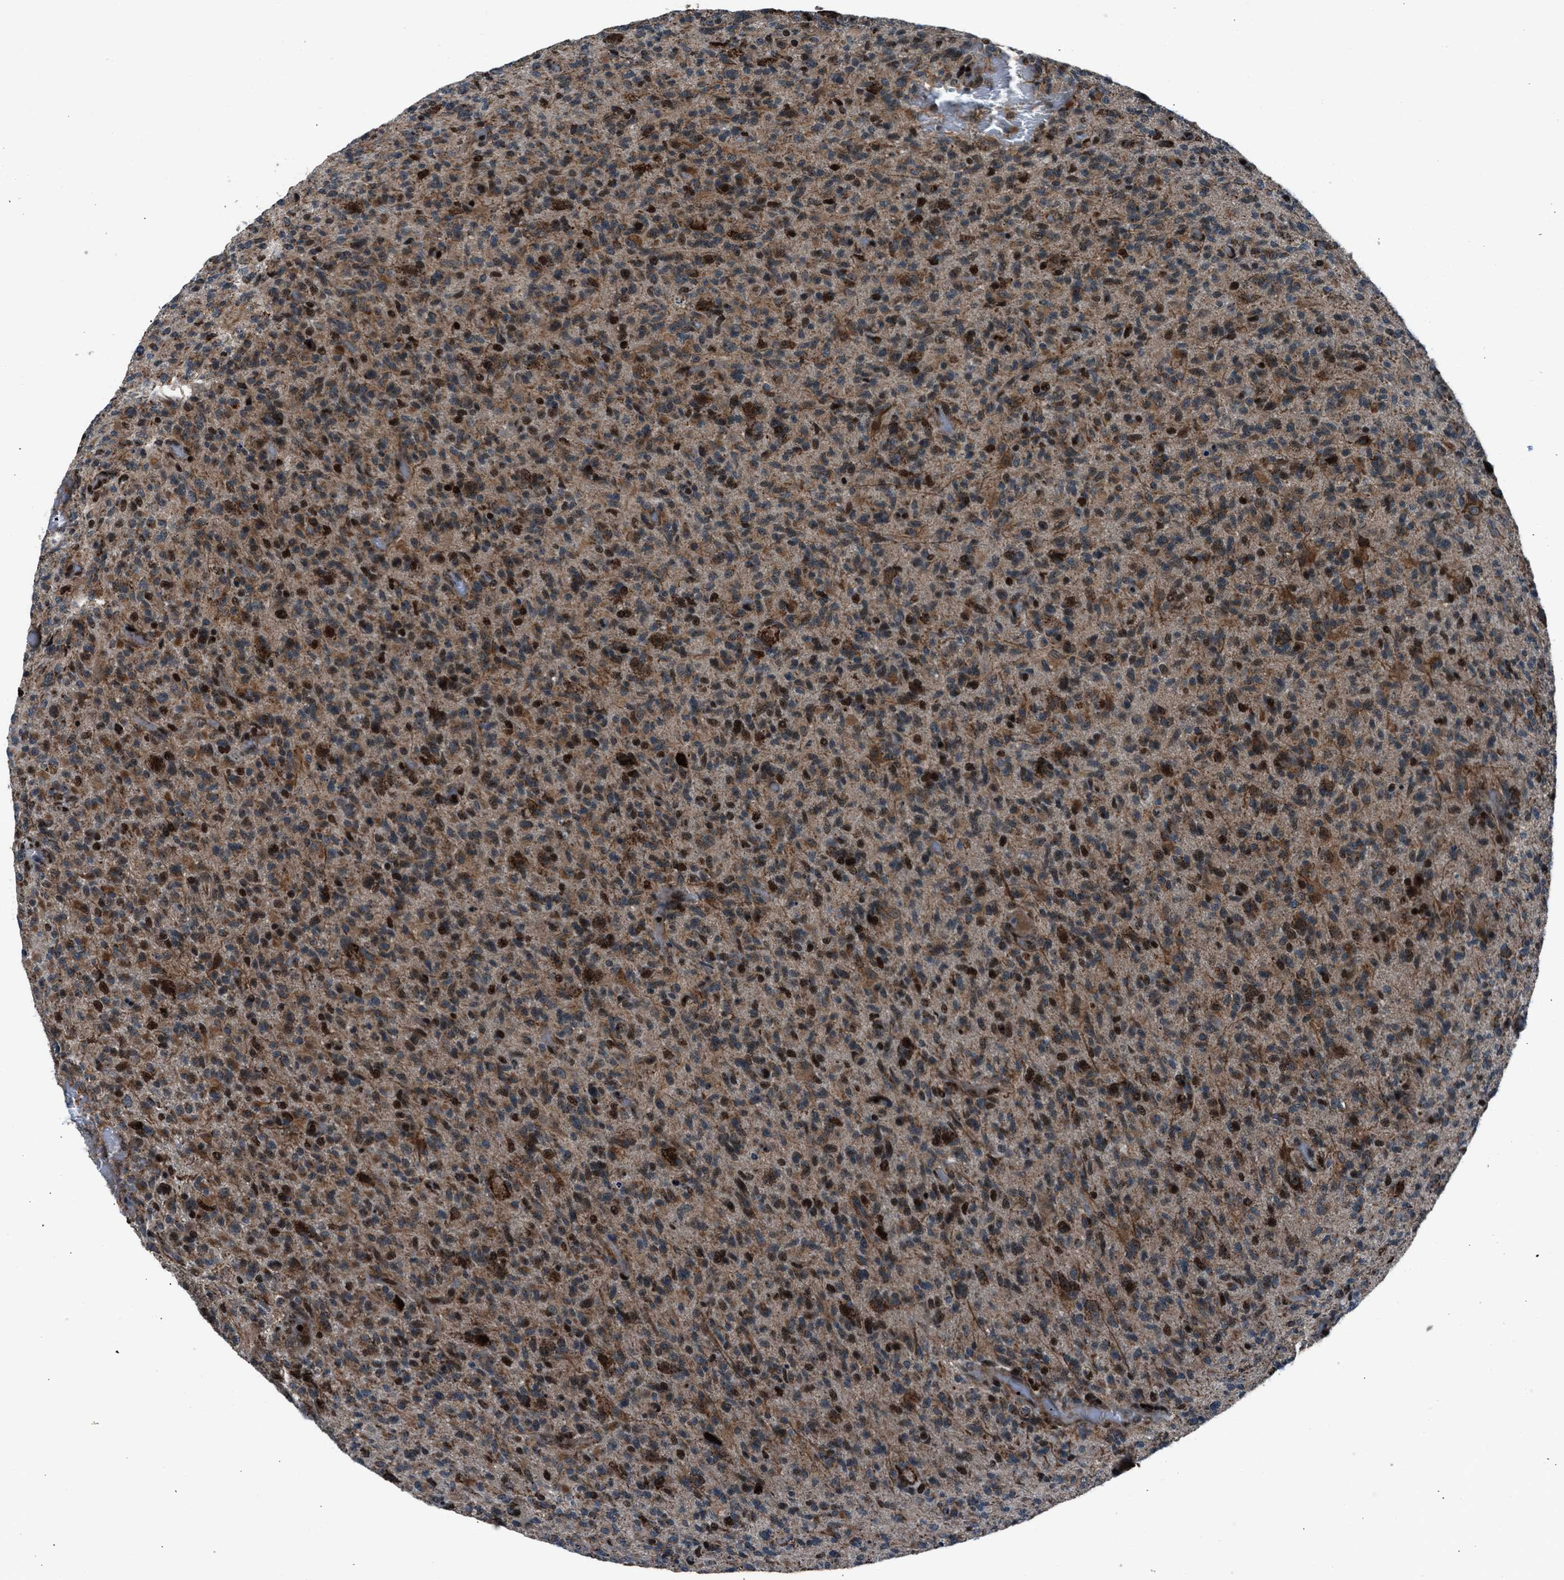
{"staining": {"intensity": "moderate", "quantity": ">75%", "location": "cytoplasmic/membranous"}, "tissue": "glioma", "cell_type": "Tumor cells", "image_type": "cancer", "snomed": [{"axis": "morphology", "description": "Glioma, malignant, High grade"}, {"axis": "topography", "description": "Brain"}], "caption": "IHC image of neoplastic tissue: glioma stained using immunohistochemistry reveals medium levels of moderate protein expression localized specifically in the cytoplasmic/membranous of tumor cells, appearing as a cytoplasmic/membranous brown color.", "gene": "MORC3", "patient": {"sex": "male", "age": 71}}